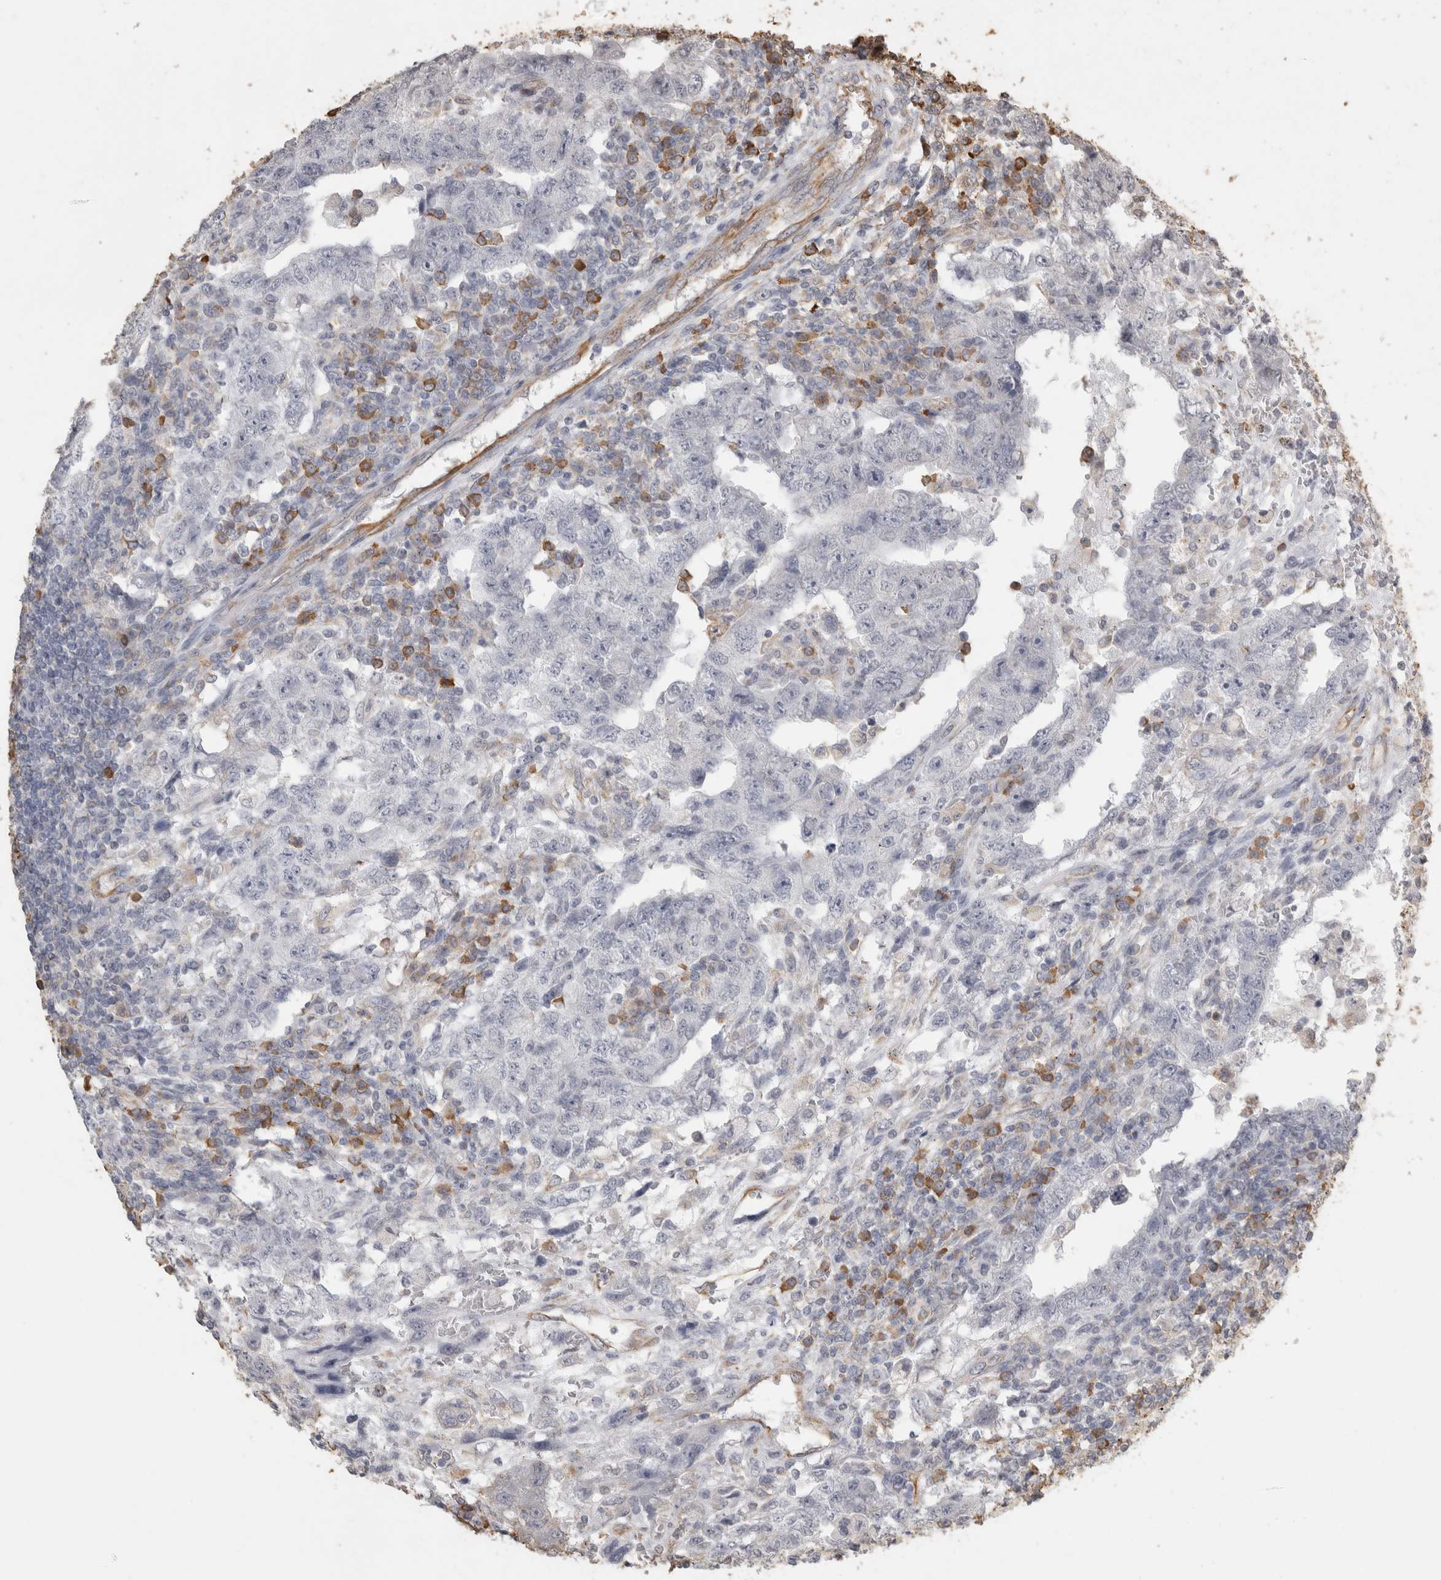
{"staining": {"intensity": "negative", "quantity": "none", "location": "none"}, "tissue": "testis cancer", "cell_type": "Tumor cells", "image_type": "cancer", "snomed": [{"axis": "morphology", "description": "Carcinoma, Embryonal, NOS"}, {"axis": "topography", "description": "Testis"}], "caption": "This is a histopathology image of IHC staining of testis cancer, which shows no staining in tumor cells.", "gene": "REPS2", "patient": {"sex": "male", "age": 26}}